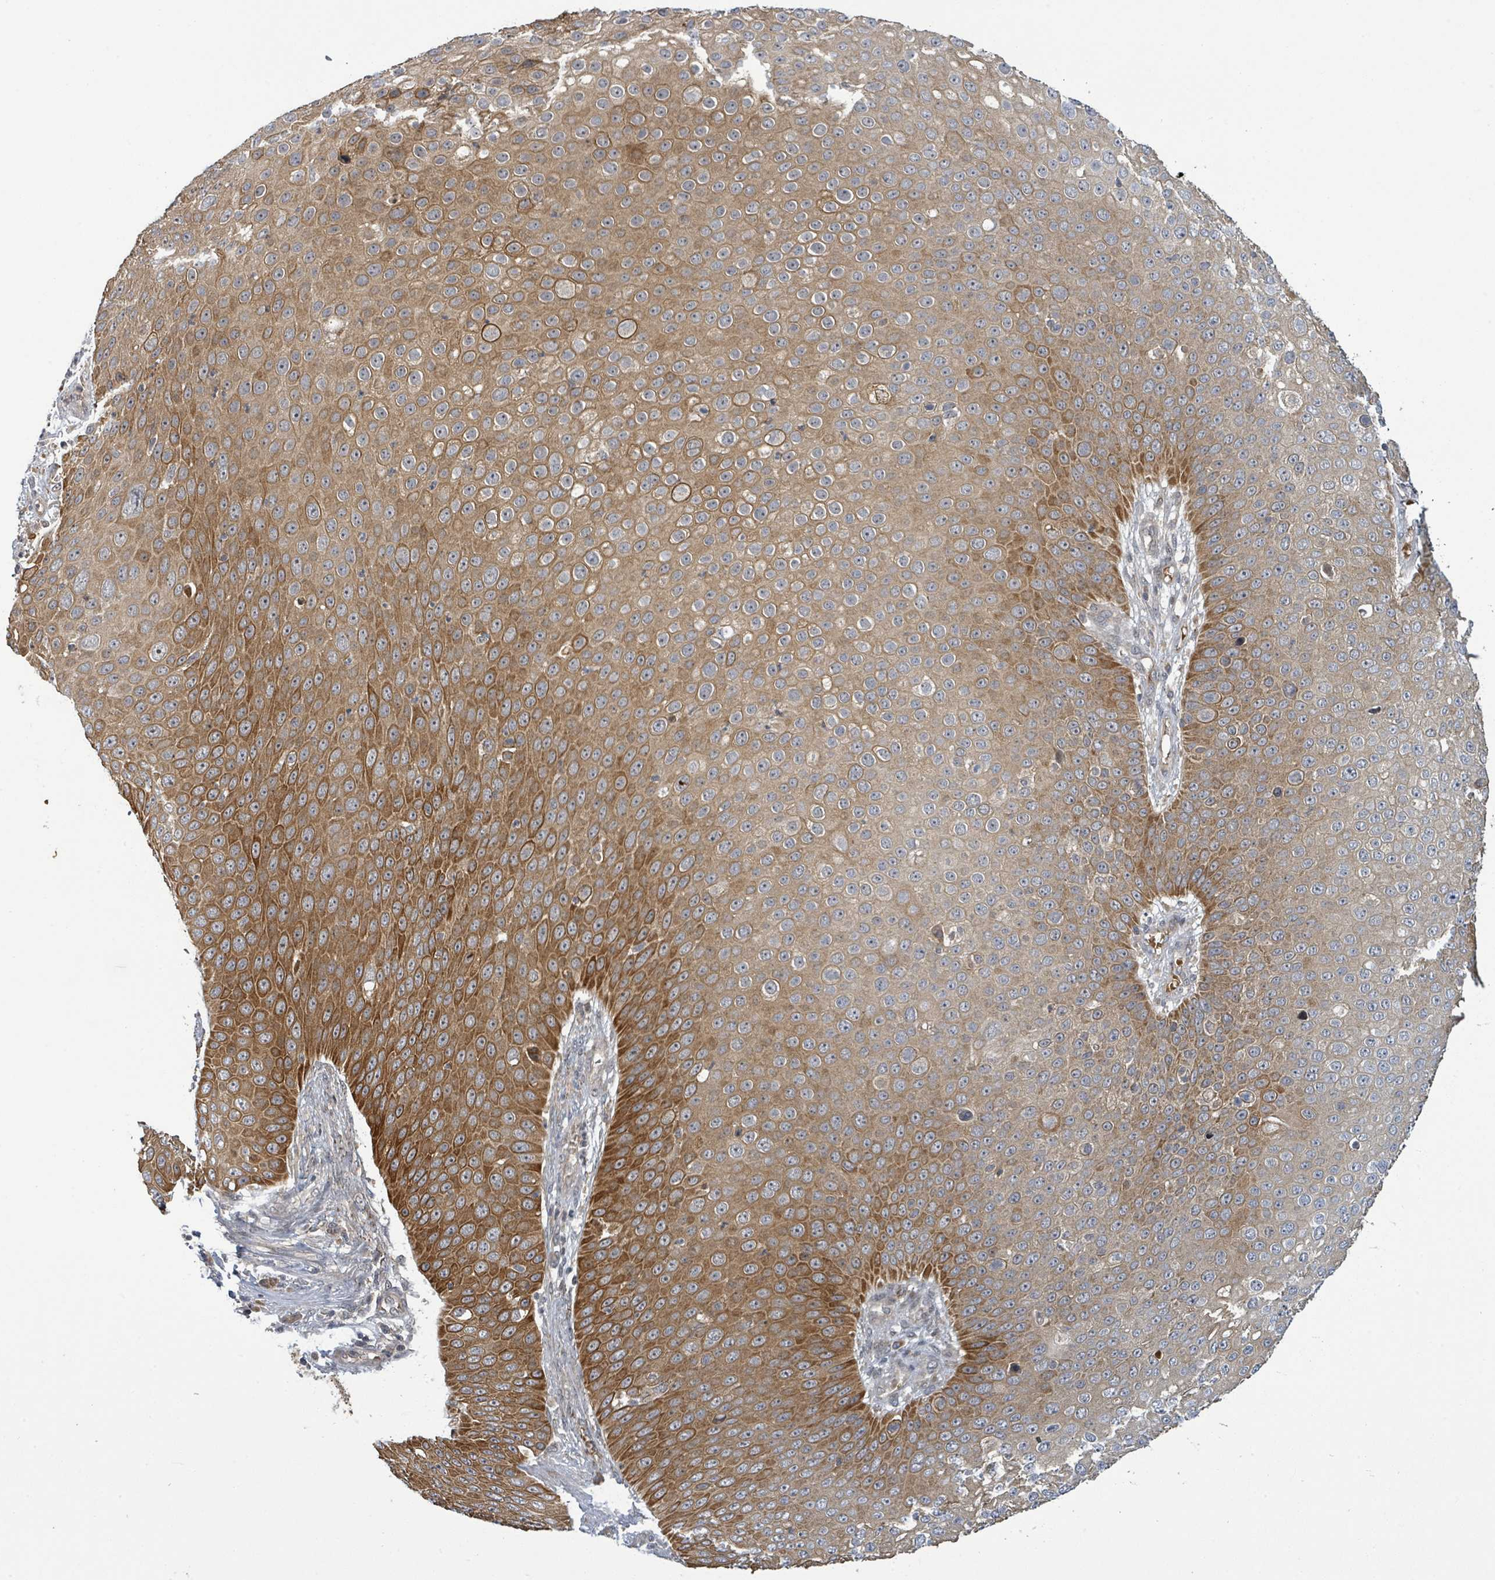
{"staining": {"intensity": "moderate", "quantity": "25%-75%", "location": "cytoplasmic/membranous"}, "tissue": "skin cancer", "cell_type": "Tumor cells", "image_type": "cancer", "snomed": [{"axis": "morphology", "description": "Squamous cell carcinoma, NOS"}, {"axis": "topography", "description": "Skin"}], "caption": "Protein expression analysis of skin squamous cell carcinoma demonstrates moderate cytoplasmic/membranous positivity in approximately 25%-75% of tumor cells.", "gene": "ITGA11", "patient": {"sex": "male", "age": 71}}